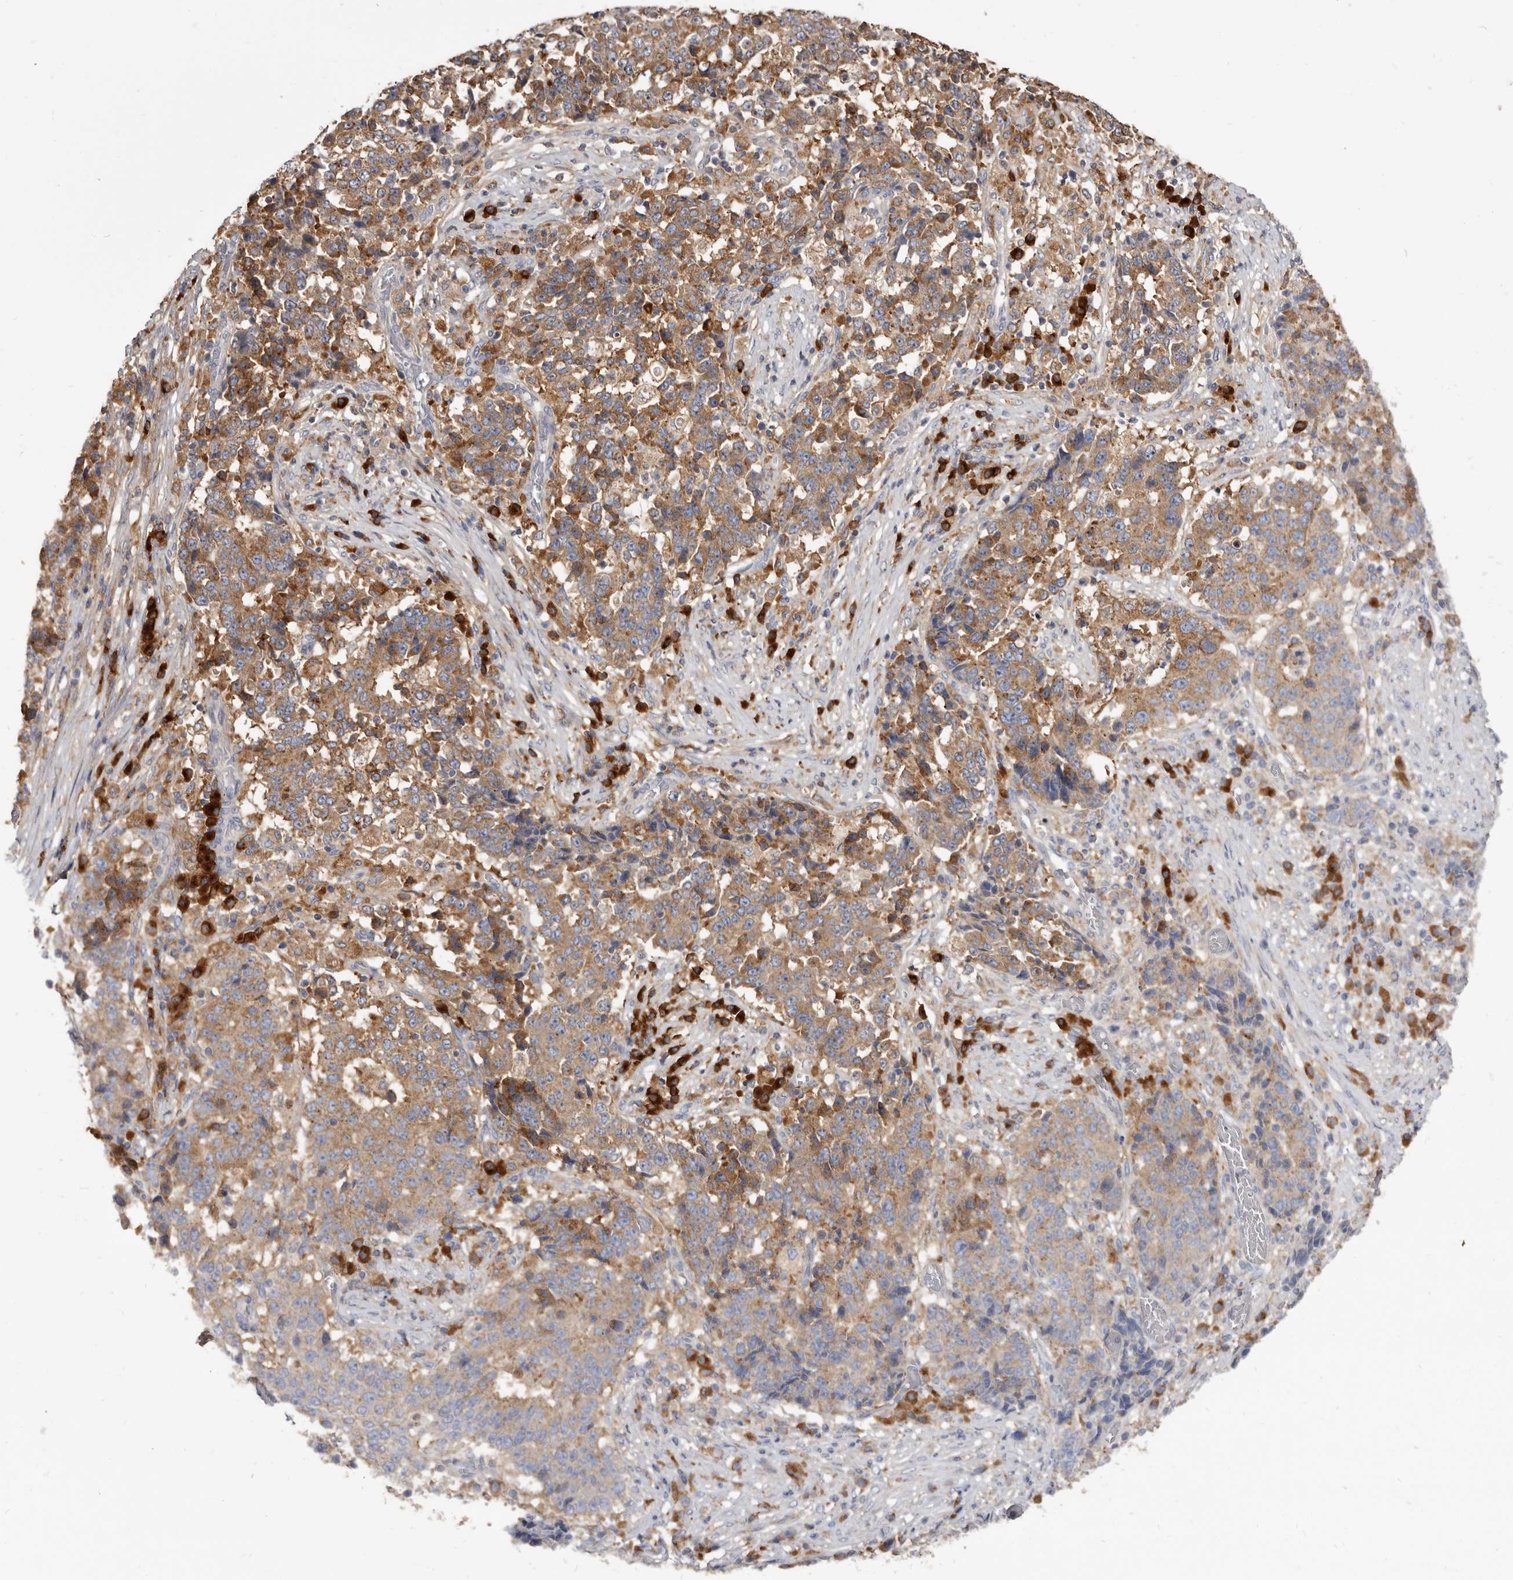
{"staining": {"intensity": "moderate", "quantity": ">75%", "location": "cytoplasmic/membranous"}, "tissue": "stomach cancer", "cell_type": "Tumor cells", "image_type": "cancer", "snomed": [{"axis": "morphology", "description": "Adenocarcinoma, NOS"}, {"axis": "topography", "description": "Stomach"}], "caption": "Protein staining by immunohistochemistry (IHC) reveals moderate cytoplasmic/membranous positivity in about >75% of tumor cells in stomach cancer.", "gene": "TPD52", "patient": {"sex": "male", "age": 59}}